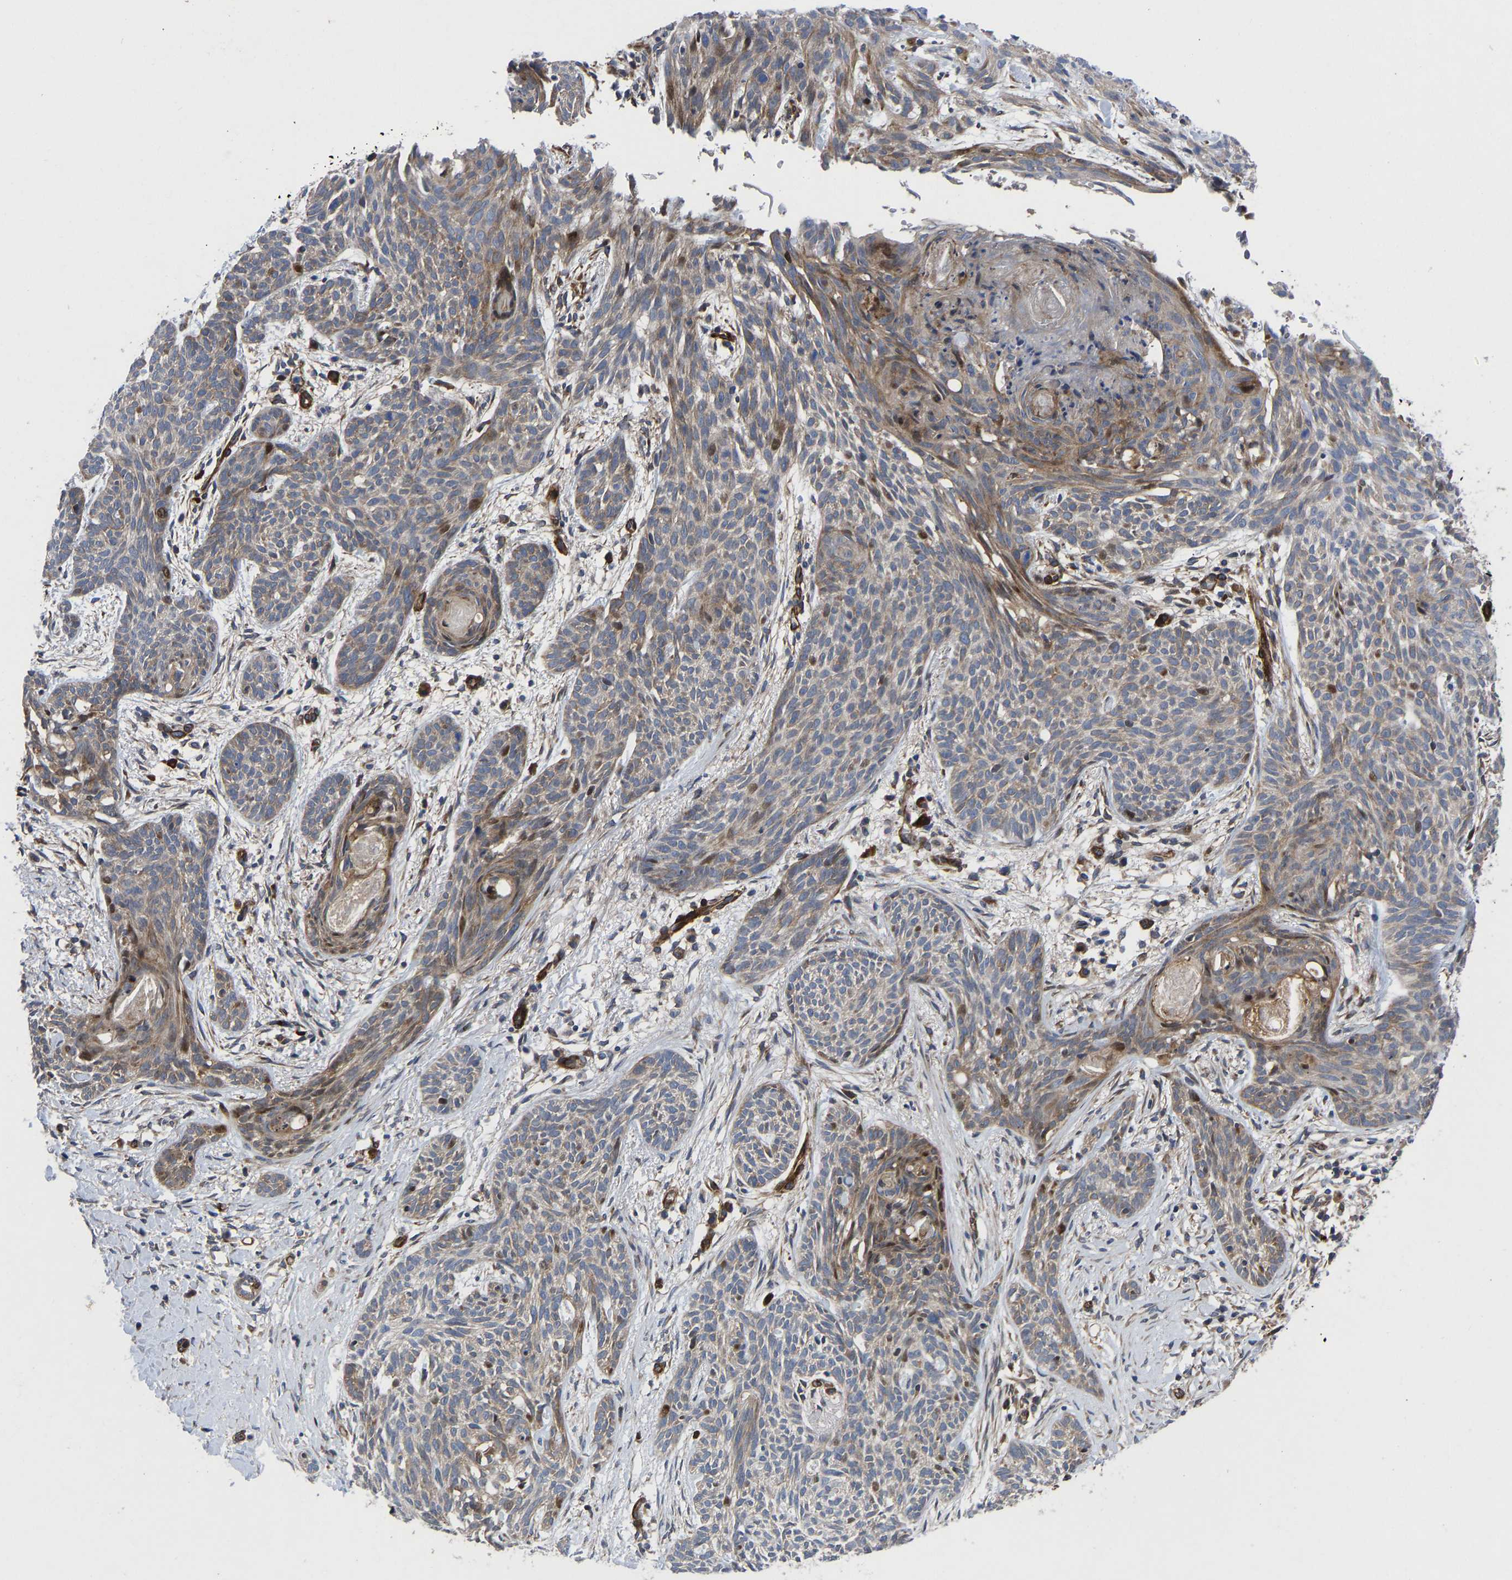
{"staining": {"intensity": "weak", "quantity": ">75%", "location": "cytoplasmic/membranous,nuclear"}, "tissue": "skin cancer", "cell_type": "Tumor cells", "image_type": "cancer", "snomed": [{"axis": "morphology", "description": "Basal cell carcinoma"}, {"axis": "topography", "description": "Skin"}], "caption": "Approximately >75% of tumor cells in human skin basal cell carcinoma exhibit weak cytoplasmic/membranous and nuclear protein positivity as visualized by brown immunohistochemical staining.", "gene": "TMEM38B", "patient": {"sex": "female", "age": 59}}